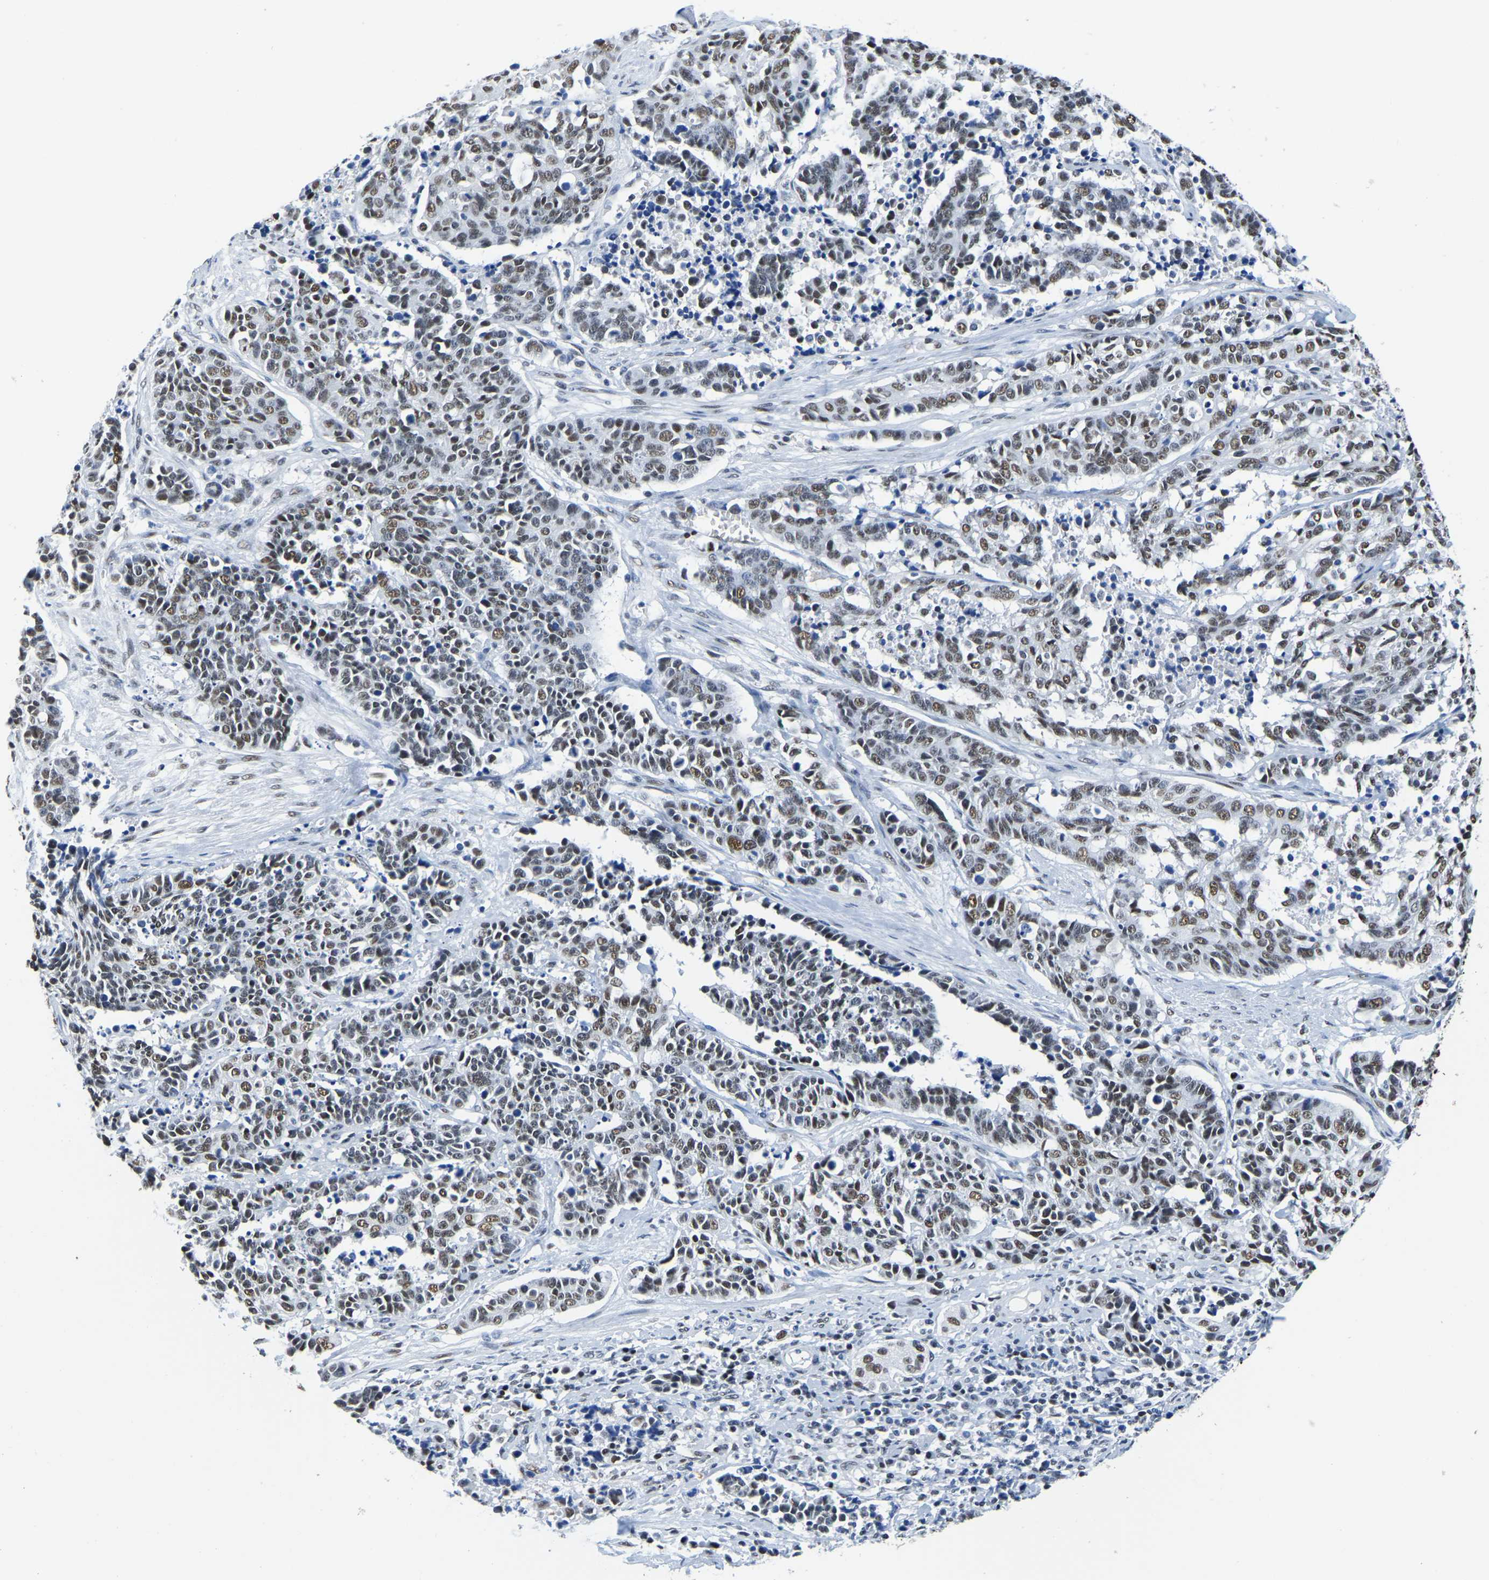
{"staining": {"intensity": "moderate", "quantity": ">75%", "location": "nuclear"}, "tissue": "cervical cancer", "cell_type": "Tumor cells", "image_type": "cancer", "snomed": [{"axis": "morphology", "description": "Squamous cell carcinoma, NOS"}, {"axis": "topography", "description": "Cervix"}], "caption": "Immunohistochemical staining of cervical squamous cell carcinoma displays medium levels of moderate nuclear staining in about >75% of tumor cells.", "gene": "UBA1", "patient": {"sex": "female", "age": 35}}